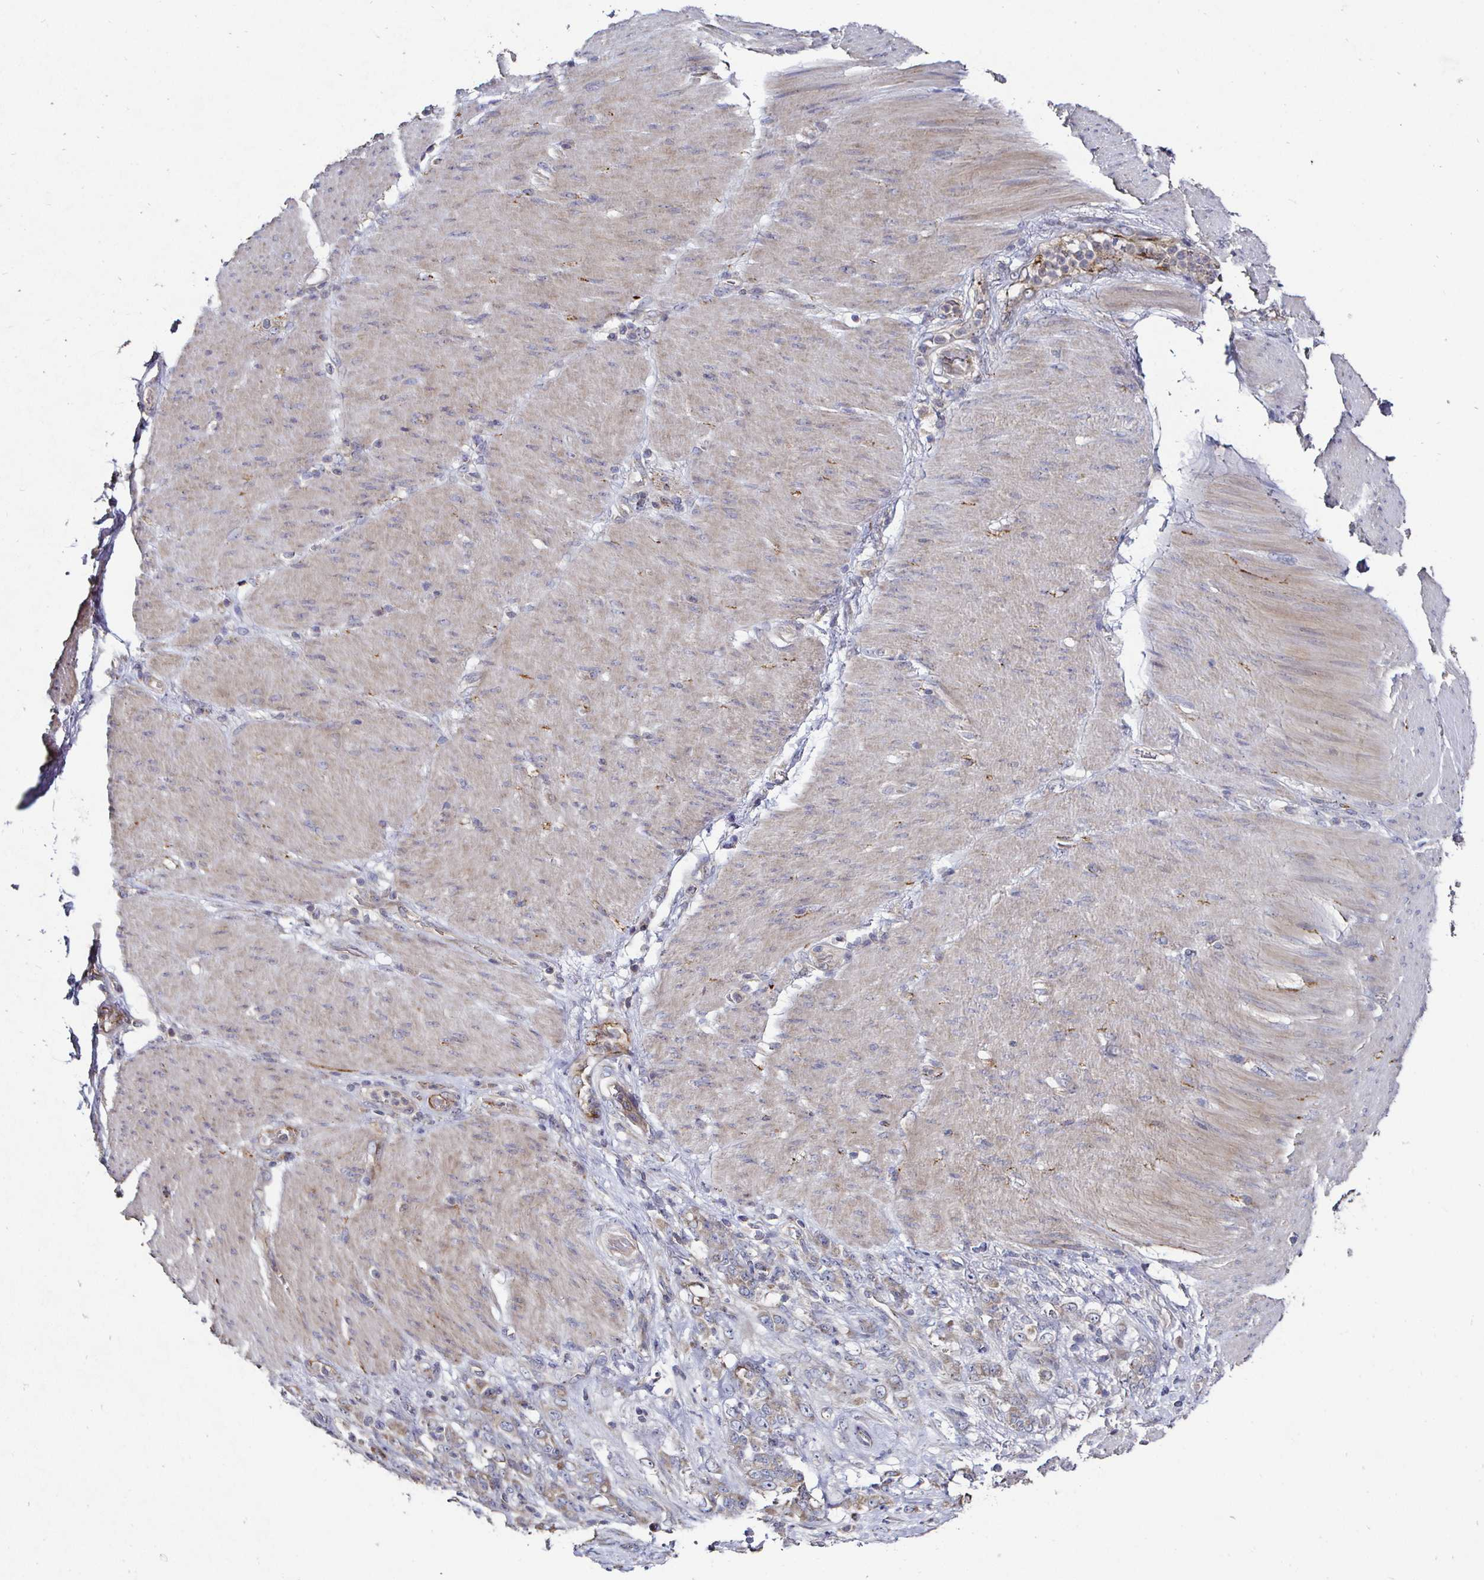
{"staining": {"intensity": "weak", "quantity": ">75%", "location": "cytoplasmic/membranous"}, "tissue": "stomach cancer", "cell_type": "Tumor cells", "image_type": "cancer", "snomed": [{"axis": "morphology", "description": "Adenocarcinoma, NOS"}, {"axis": "topography", "description": "Stomach"}], "caption": "An image showing weak cytoplasmic/membranous staining in about >75% of tumor cells in stomach cancer (adenocarcinoma), as visualized by brown immunohistochemical staining.", "gene": "NRSN1", "patient": {"sex": "female", "age": 79}}